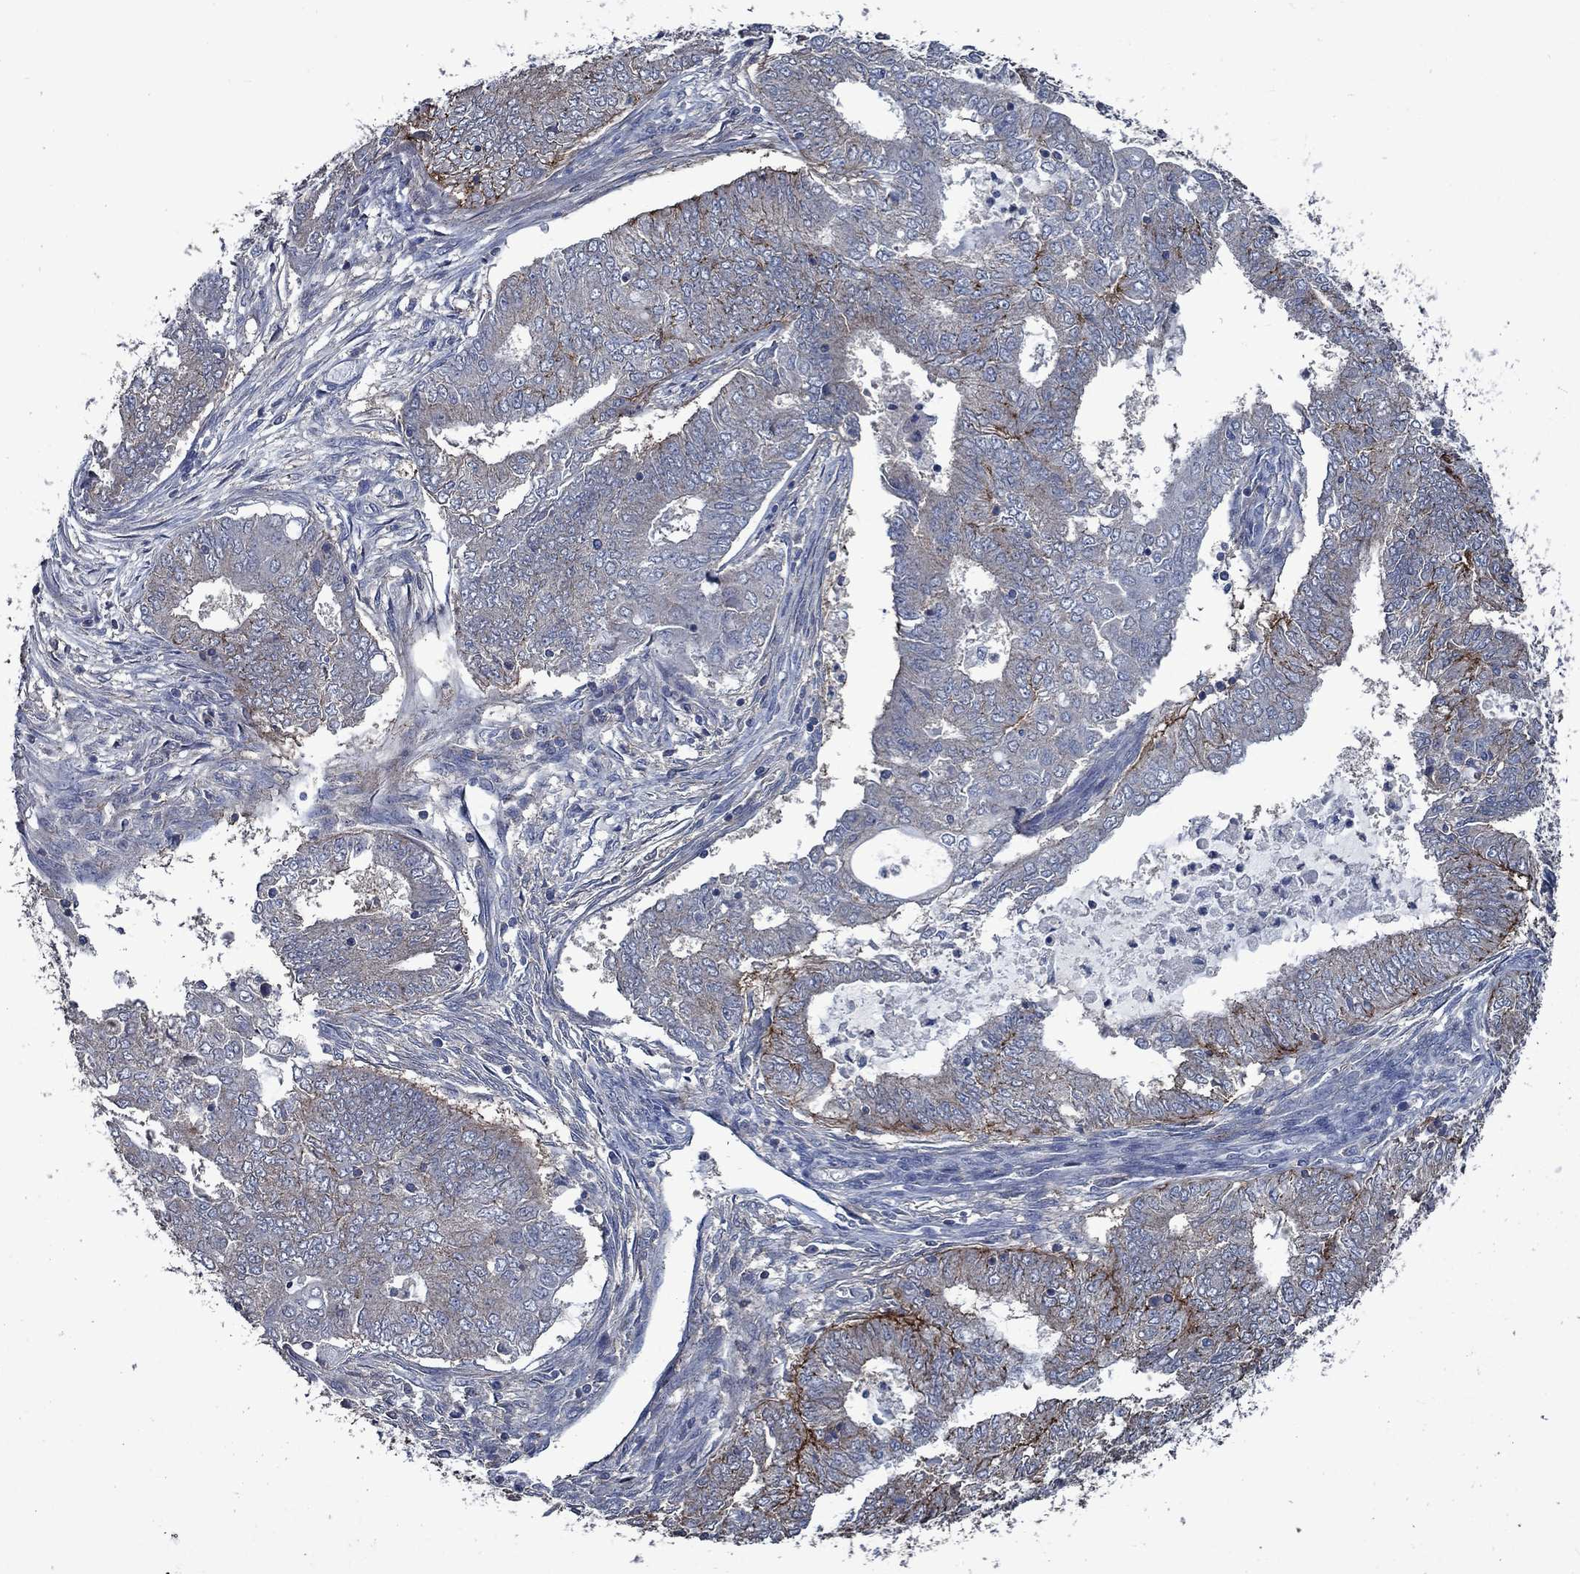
{"staining": {"intensity": "strong", "quantity": "25%-75%", "location": "cytoplasmic/membranous"}, "tissue": "endometrial cancer", "cell_type": "Tumor cells", "image_type": "cancer", "snomed": [{"axis": "morphology", "description": "Adenocarcinoma, NOS"}, {"axis": "topography", "description": "Endometrium"}], "caption": "Protein expression analysis of human endometrial cancer (adenocarcinoma) reveals strong cytoplasmic/membranous staining in approximately 25%-75% of tumor cells. (DAB (3,3'-diaminobenzidine) = brown stain, brightfield microscopy at high magnification).", "gene": "SLC44A1", "patient": {"sex": "female", "age": 62}}